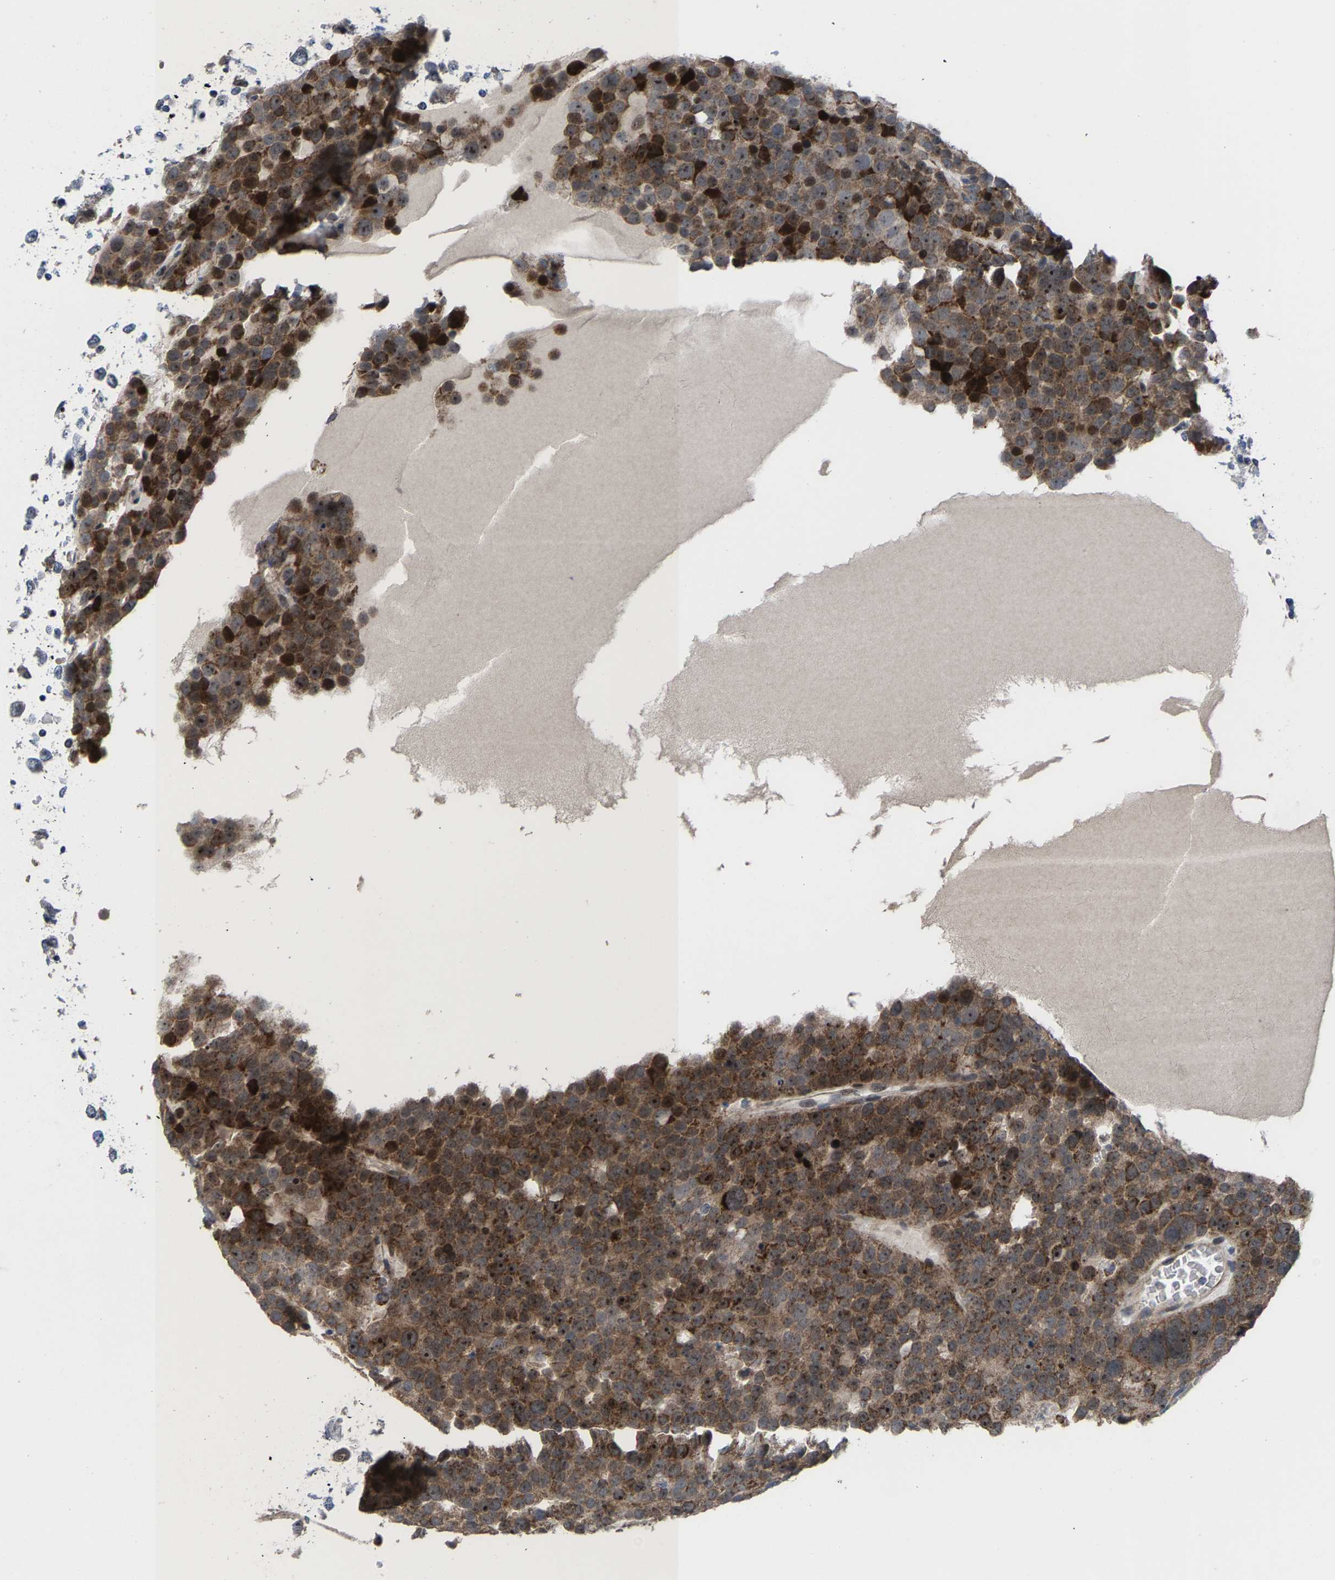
{"staining": {"intensity": "moderate", "quantity": ">75%", "location": "cytoplasmic/membranous,nuclear"}, "tissue": "testis cancer", "cell_type": "Tumor cells", "image_type": "cancer", "snomed": [{"axis": "morphology", "description": "Seminoma, NOS"}, {"axis": "topography", "description": "Testis"}], "caption": "Immunohistochemistry (IHC) image of human testis cancer (seminoma) stained for a protein (brown), which reveals medium levels of moderate cytoplasmic/membranous and nuclear expression in about >75% of tumor cells.", "gene": "HAUS6", "patient": {"sex": "male", "age": 71}}